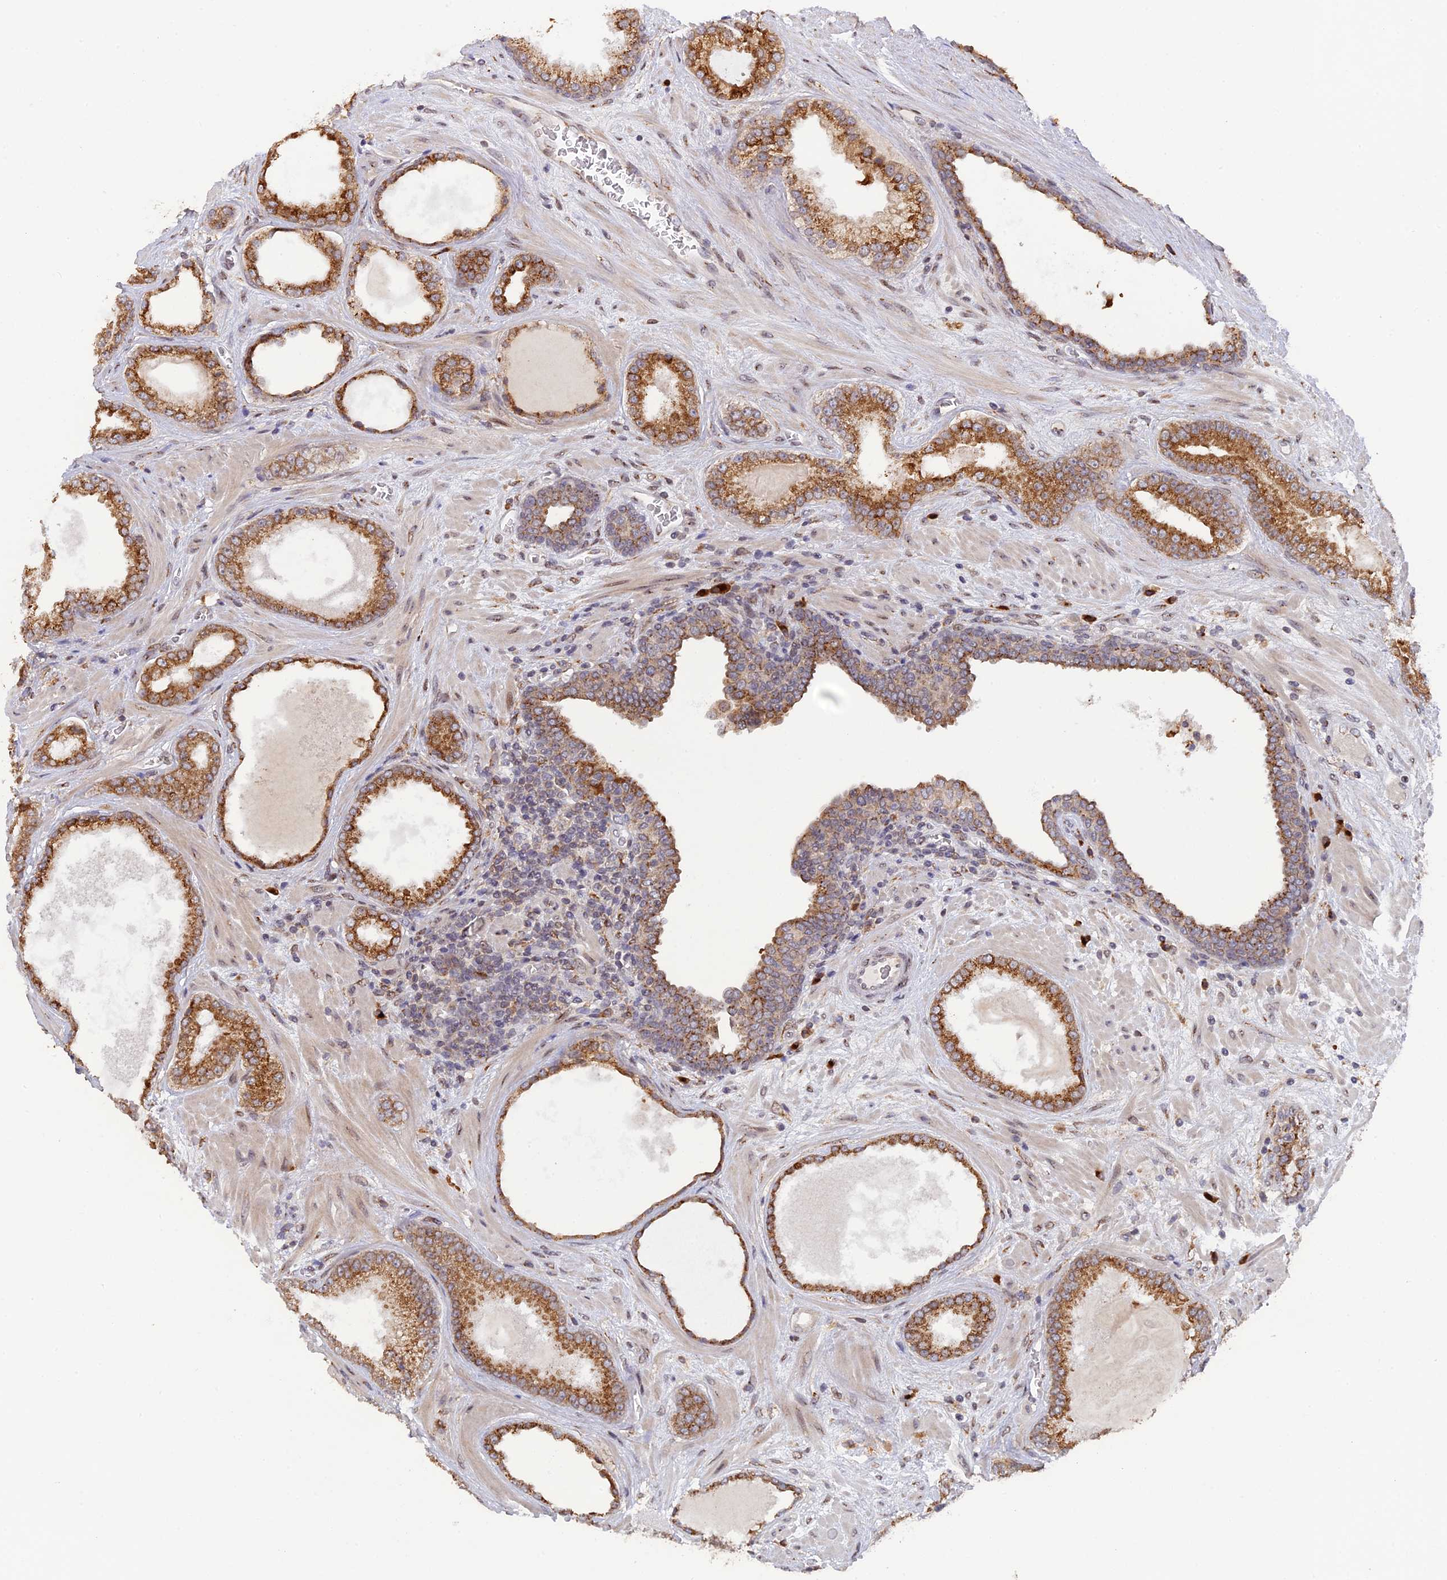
{"staining": {"intensity": "strong", "quantity": ">75%", "location": "cytoplasmic/membranous"}, "tissue": "prostate cancer", "cell_type": "Tumor cells", "image_type": "cancer", "snomed": [{"axis": "morphology", "description": "Adenocarcinoma, Low grade"}, {"axis": "topography", "description": "Prostate"}], "caption": "Tumor cells exhibit strong cytoplasmic/membranous expression in approximately >75% of cells in prostate cancer.", "gene": "SNX17", "patient": {"sex": "male", "age": 57}}